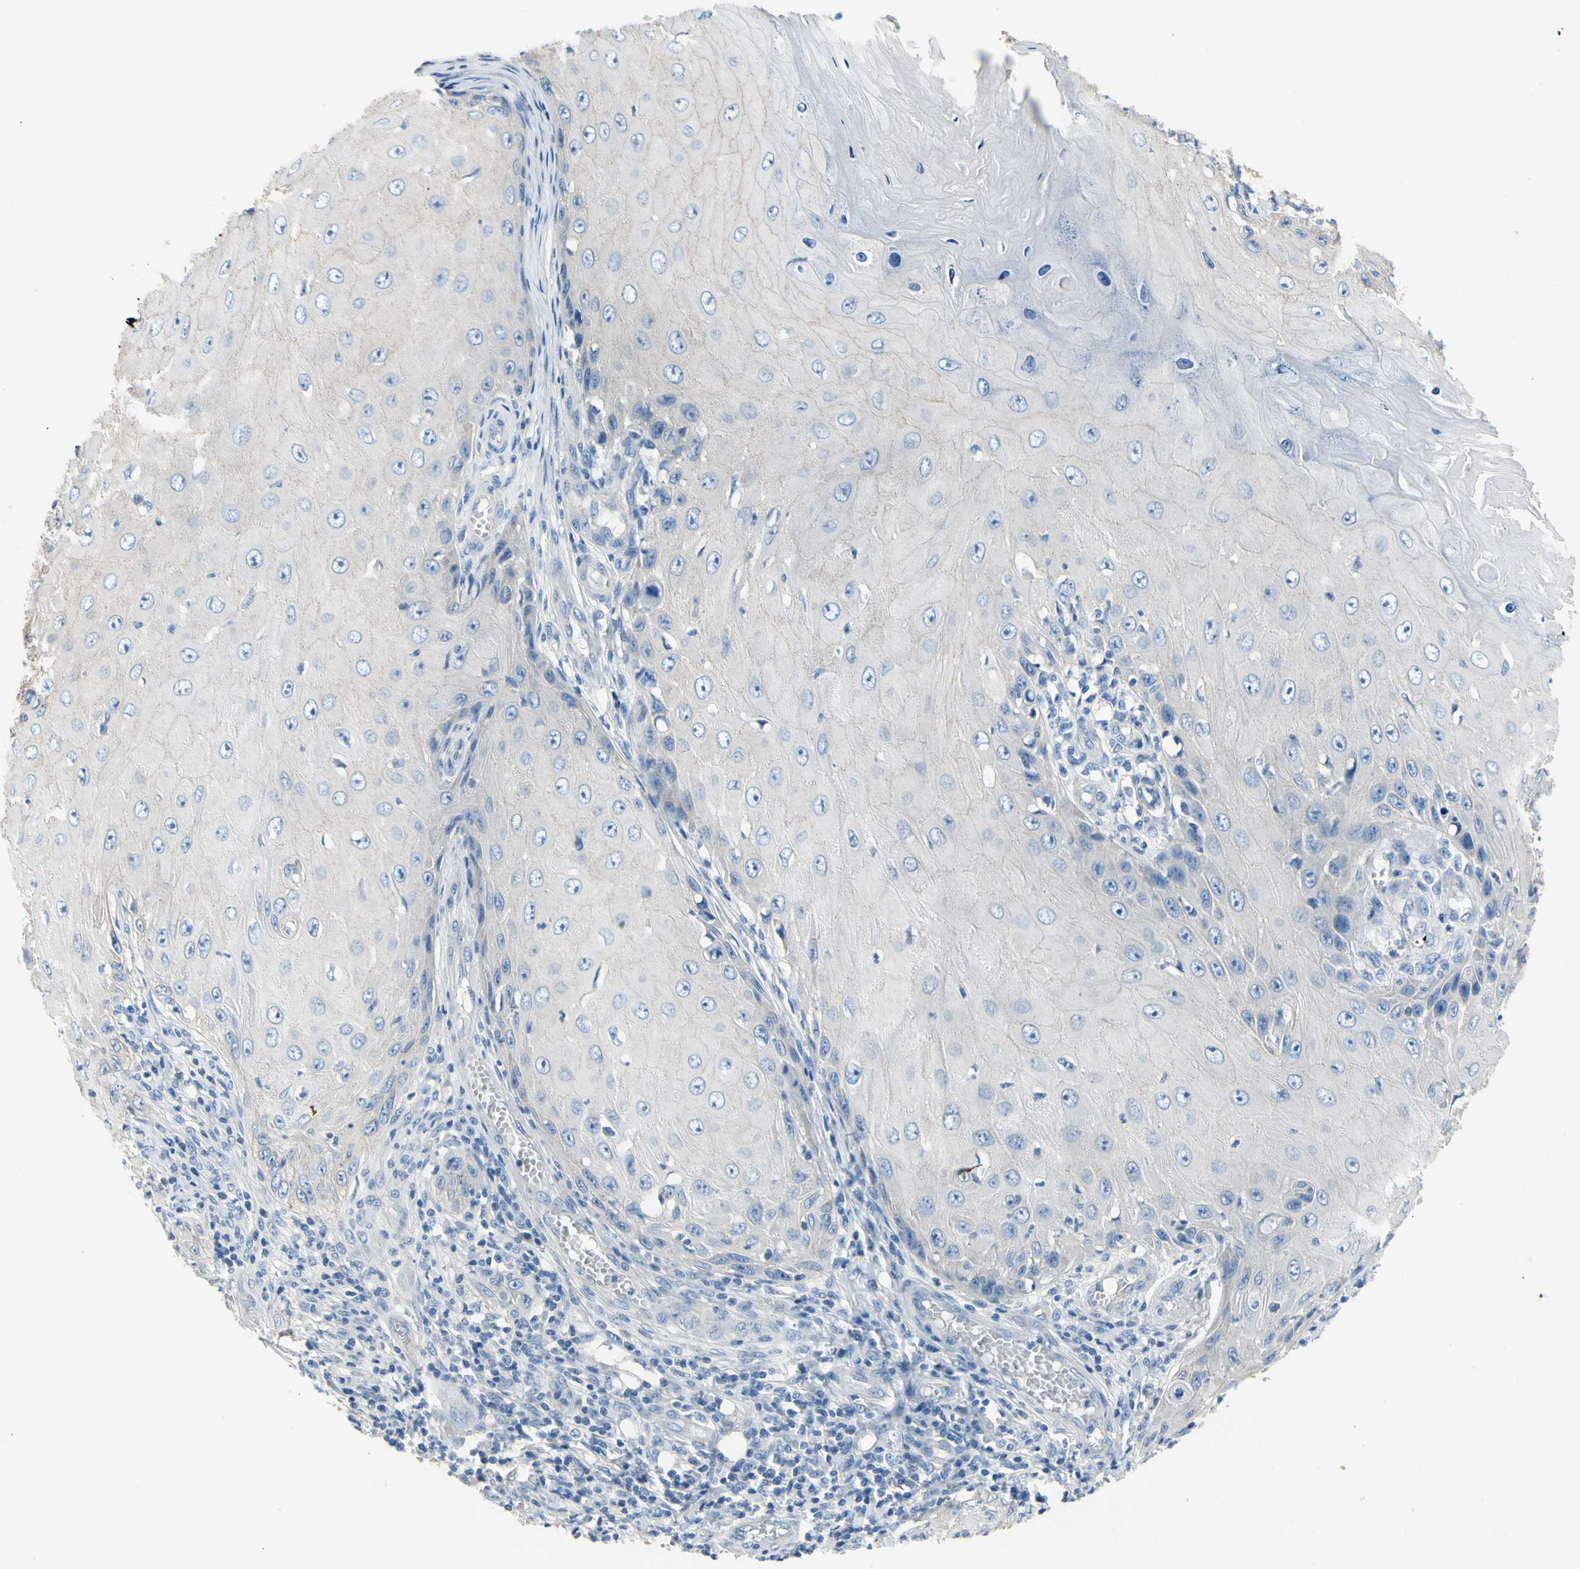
{"staining": {"intensity": "negative", "quantity": "none", "location": "none"}, "tissue": "skin cancer", "cell_type": "Tumor cells", "image_type": "cancer", "snomed": [{"axis": "morphology", "description": "Squamous cell carcinoma, NOS"}, {"axis": "topography", "description": "Skin"}], "caption": "This is a photomicrograph of immunohistochemistry (IHC) staining of skin cancer (squamous cell carcinoma), which shows no expression in tumor cells. (Stains: DAB immunohistochemistry (IHC) with hematoxylin counter stain, Microscopy: brightfield microscopy at high magnification).", "gene": "CA14", "patient": {"sex": "female", "age": 73}}